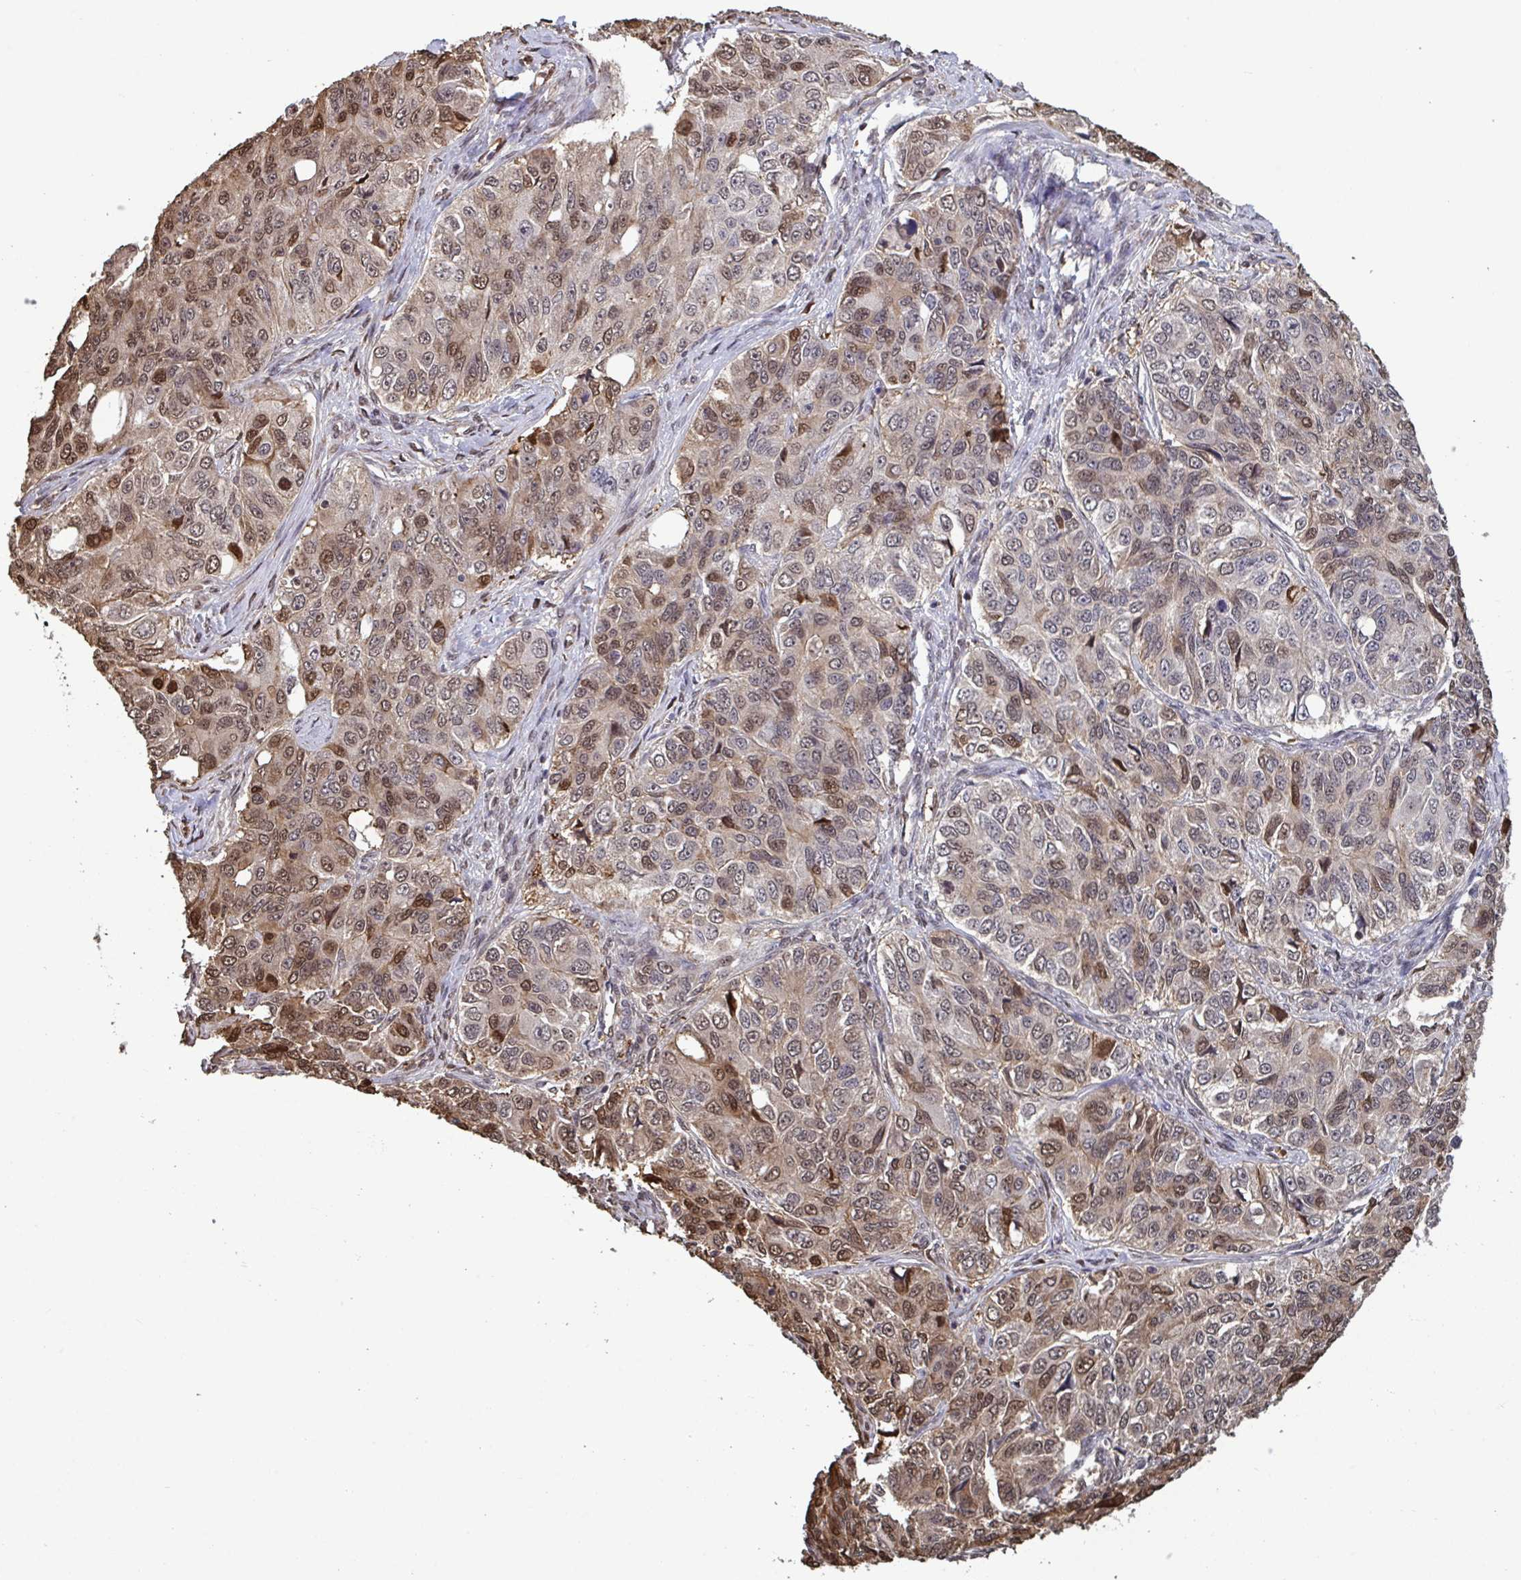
{"staining": {"intensity": "moderate", "quantity": ">75%", "location": "cytoplasmic/membranous,nuclear"}, "tissue": "ovarian cancer", "cell_type": "Tumor cells", "image_type": "cancer", "snomed": [{"axis": "morphology", "description": "Carcinoma, endometroid"}, {"axis": "topography", "description": "Ovary"}], "caption": "Human ovarian cancer stained with a brown dye reveals moderate cytoplasmic/membranous and nuclear positive positivity in about >75% of tumor cells.", "gene": "PELI2", "patient": {"sex": "female", "age": 51}}